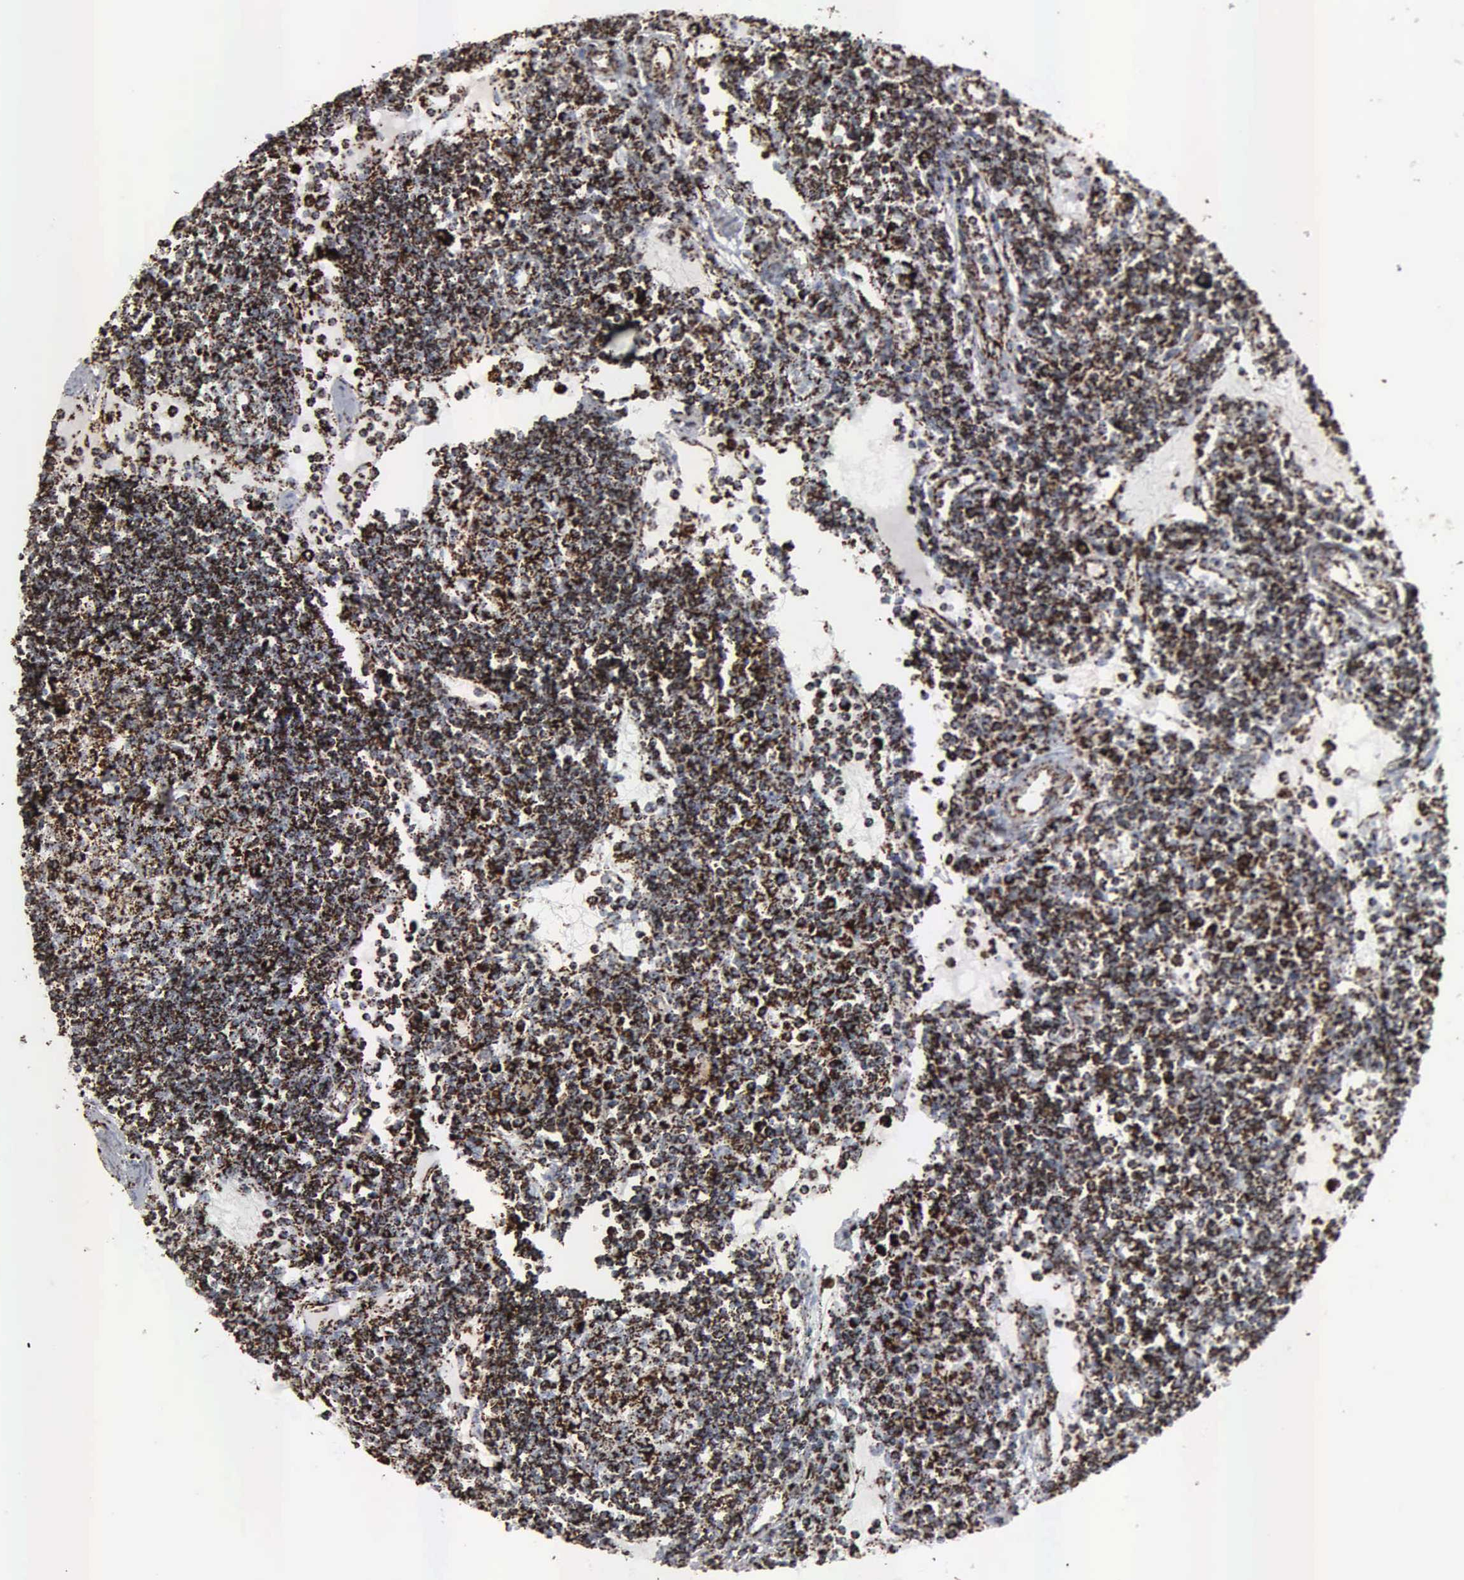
{"staining": {"intensity": "strong", "quantity": ">75%", "location": "cytoplasmic/membranous"}, "tissue": "lymph node", "cell_type": "Germinal center cells", "image_type": "normal", "snomed": [{"axis": "morphology", "description": "Normal tissue, NOS"}, {"axis": "topography", "description": "Lymph node"}], "caption": "This micrograph exhibits immunohistochemistry (IHC) staining of benign human lymph node, with high strong cytoplasmic/membranous positivity in about >75% of germinal center cells.", "gene": "HSPA9", "patient": {"sex": "female", "age": 62}}